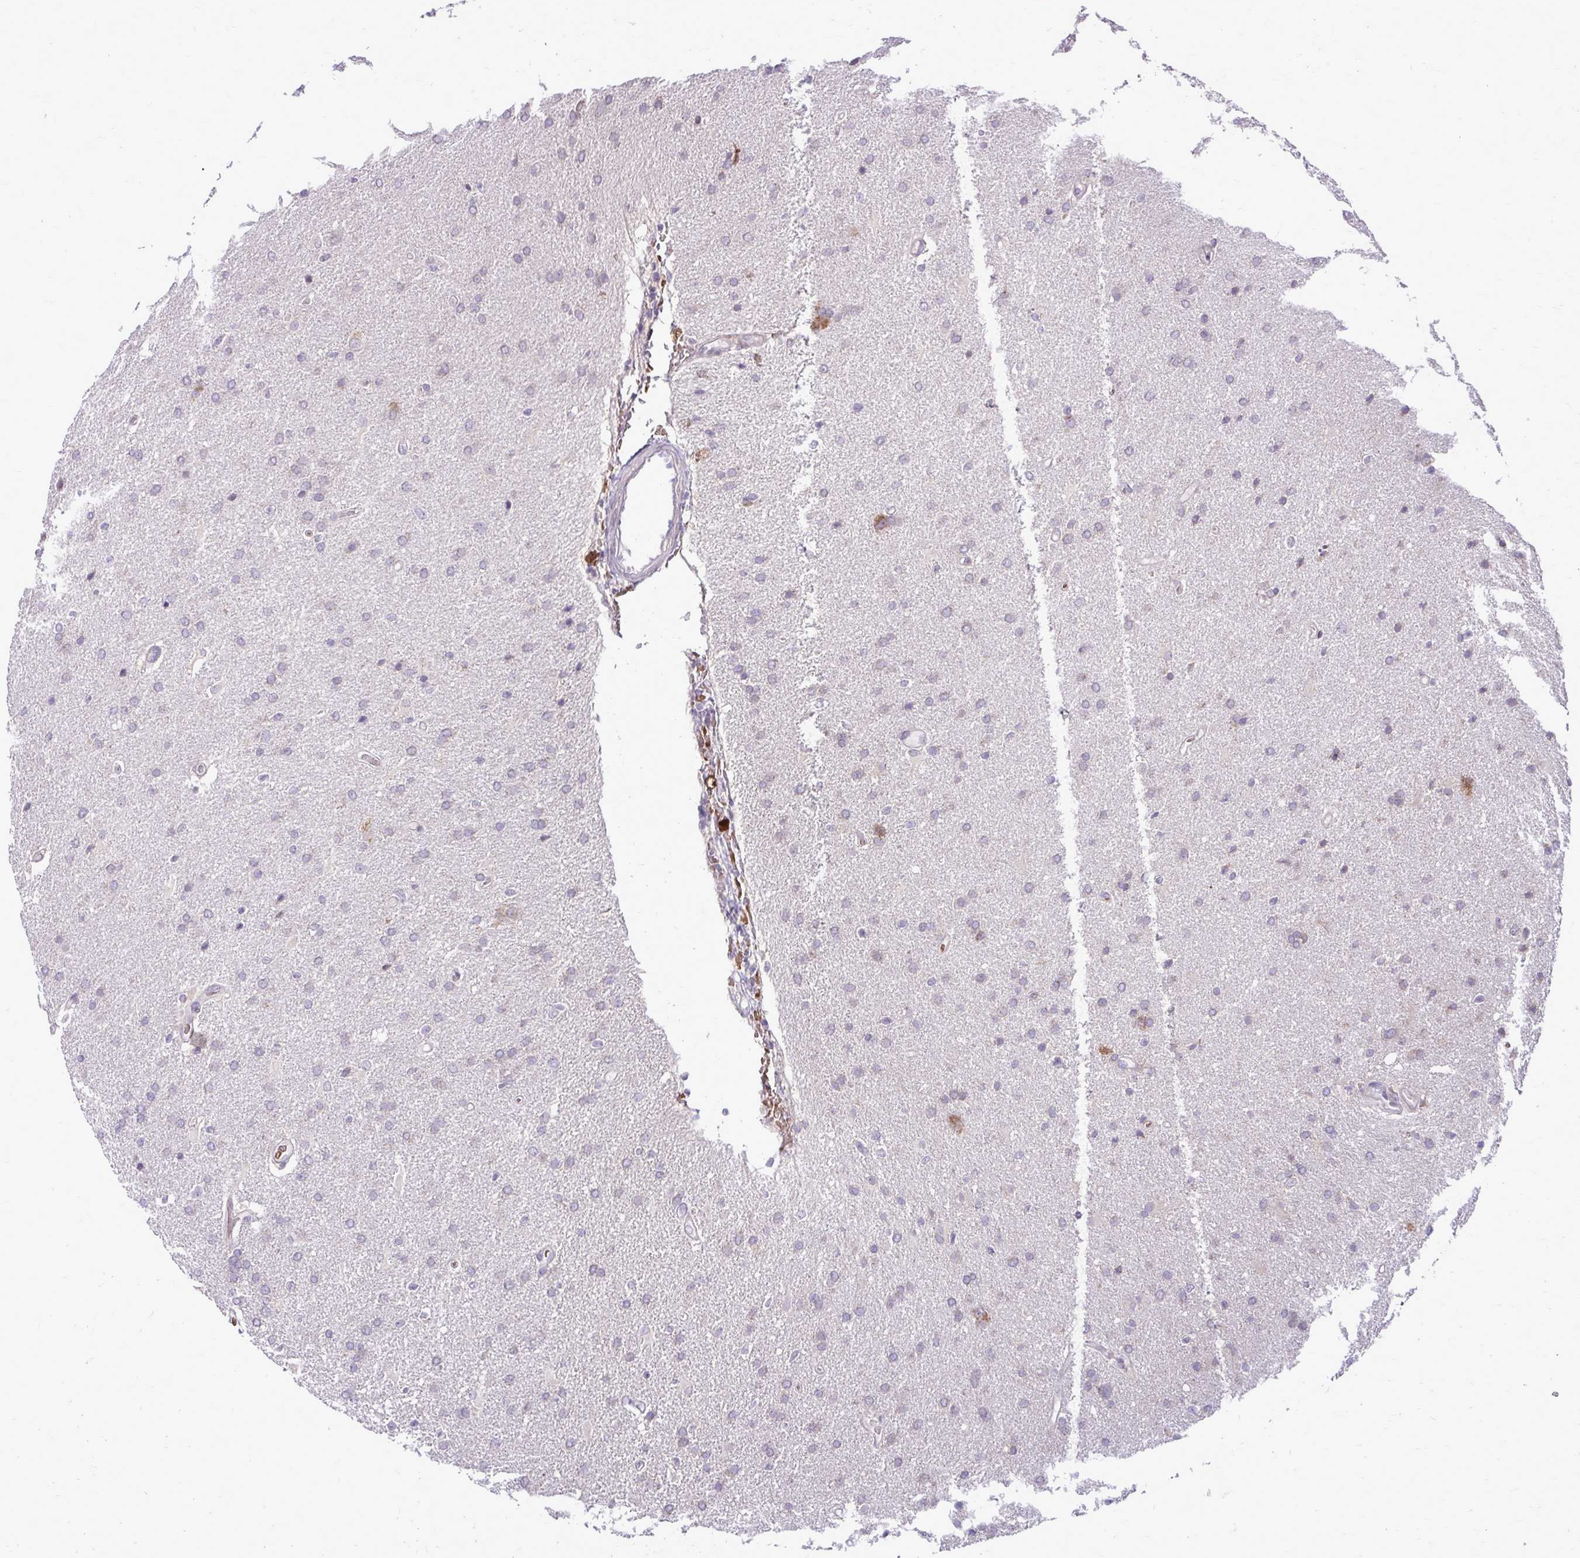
{"staining": {"intensity": "weak", "quantity": "<25%", "location": "cytoplasmic/membranous"}, "tissue": "glioma", "cell_type": "Tumor cells", "image_type": "cancer", "snomed": [{"axis": "morphology", "description": "Glioma, malignant, High grade"}, {"axis": "topography", "description": "Brain"}], "caption": "Immunohistochemistry (IHC) histopathology image of neoplastic tissue: glioma stained with DAB (3,3'-diaminobenzidine) demonstrates no significant protein positivity in tumor cells. The staining was performed using DAB to visualize the protein expression in brown, while the nuclei were stained in blue with hematoxylin (Magnification: 20x).", "gene": "DPY19L1", "patient": {"sex": "male", "age": 56}}